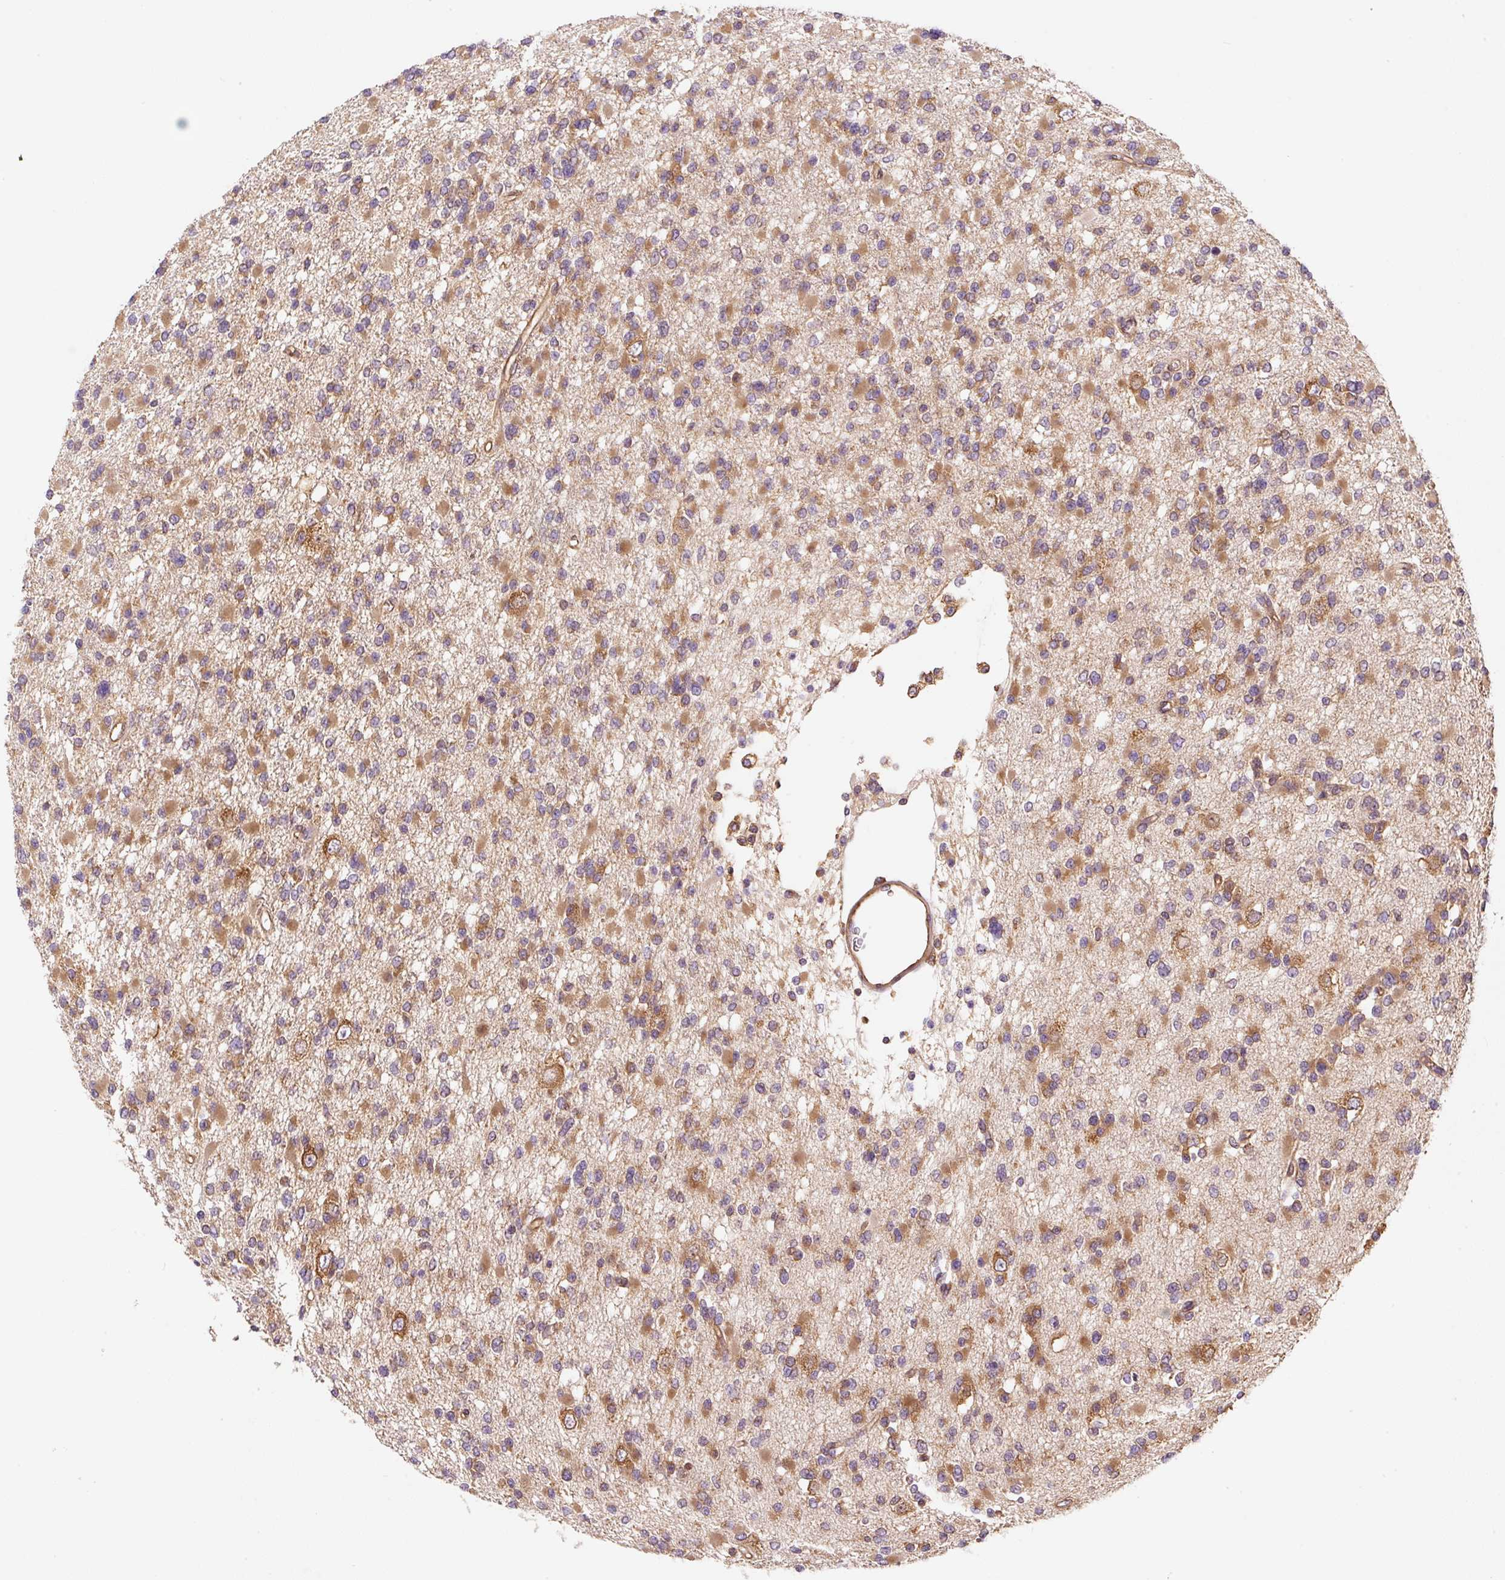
{"staining": {"intensity": "moderate", "quantity": ">75%", "location": "cytoplasmic/membranous"}, "tissue": "glioma", "cell_type": "Tumor cells", "image_type": "cancer", "snomed": [{"axis": "morphology", "description": "Glioma, malignant, Low grade"}, {"axis": "topography", "description": "Brain"}], "caption": "DAB immunohistochemical staining of human malignant glioma (low-grade) displays moderate cytoplasmic/membranous protein positivity in about >75% of tumor cells.", "gene": "EIF2S2", "patient": {"sex": "female", "age": 22}}